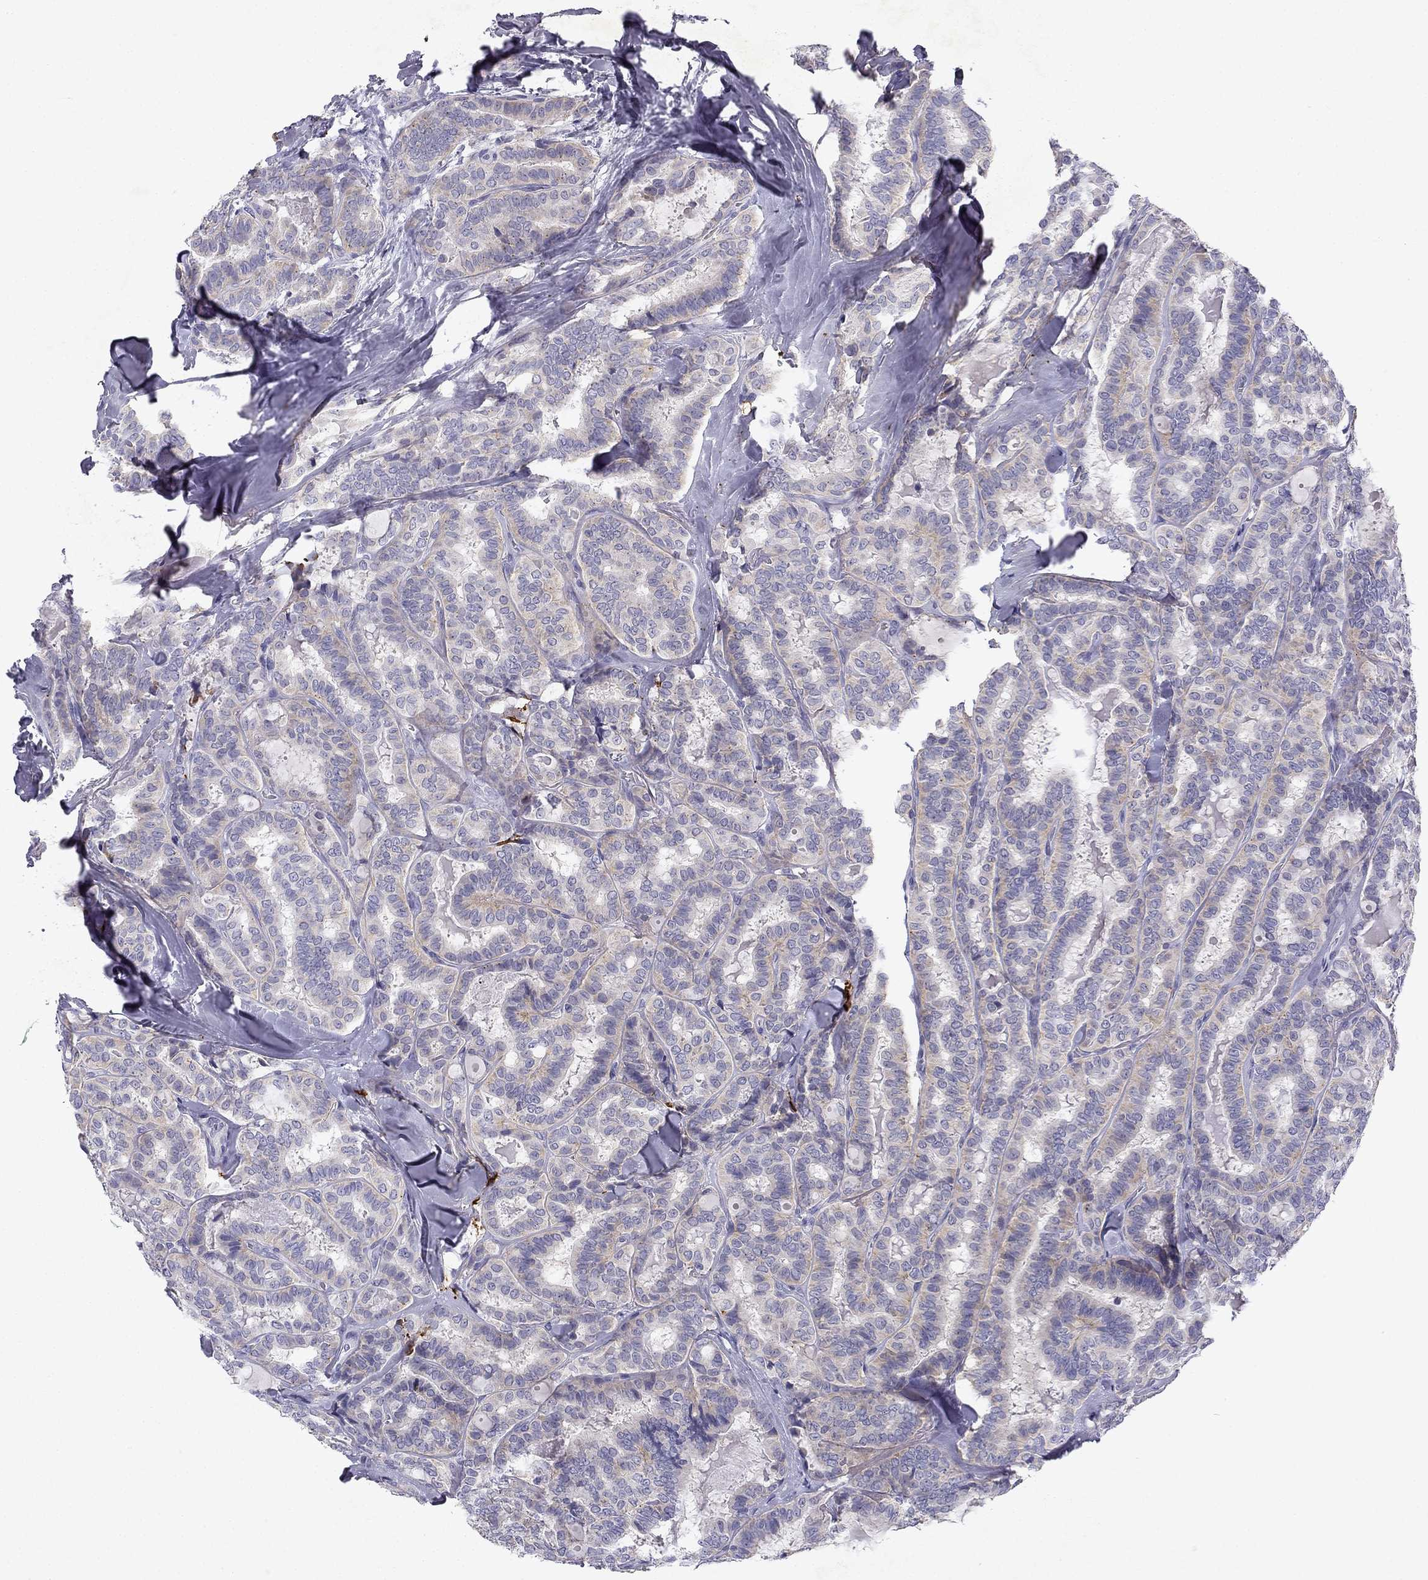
{"staining": {"intensity": "negative", "quantity": "none", "location": "none"}, "tissue": "thyroid cancer", "cell_type": "Tumor cells", "image_type": "cancer", "snomed": [{"axis": "morphology", "description": "Papillary adenocarcinoma, NOS"}, {"axis": "topography", "description": "Thyroid gland"}], "caption": "A micrograph of human papillary adenocarcinoma (thyroid) is negative for staining in tumor cells.", "gene": "SLC6A4", "patient": {"sex": "female", "age": 39}}